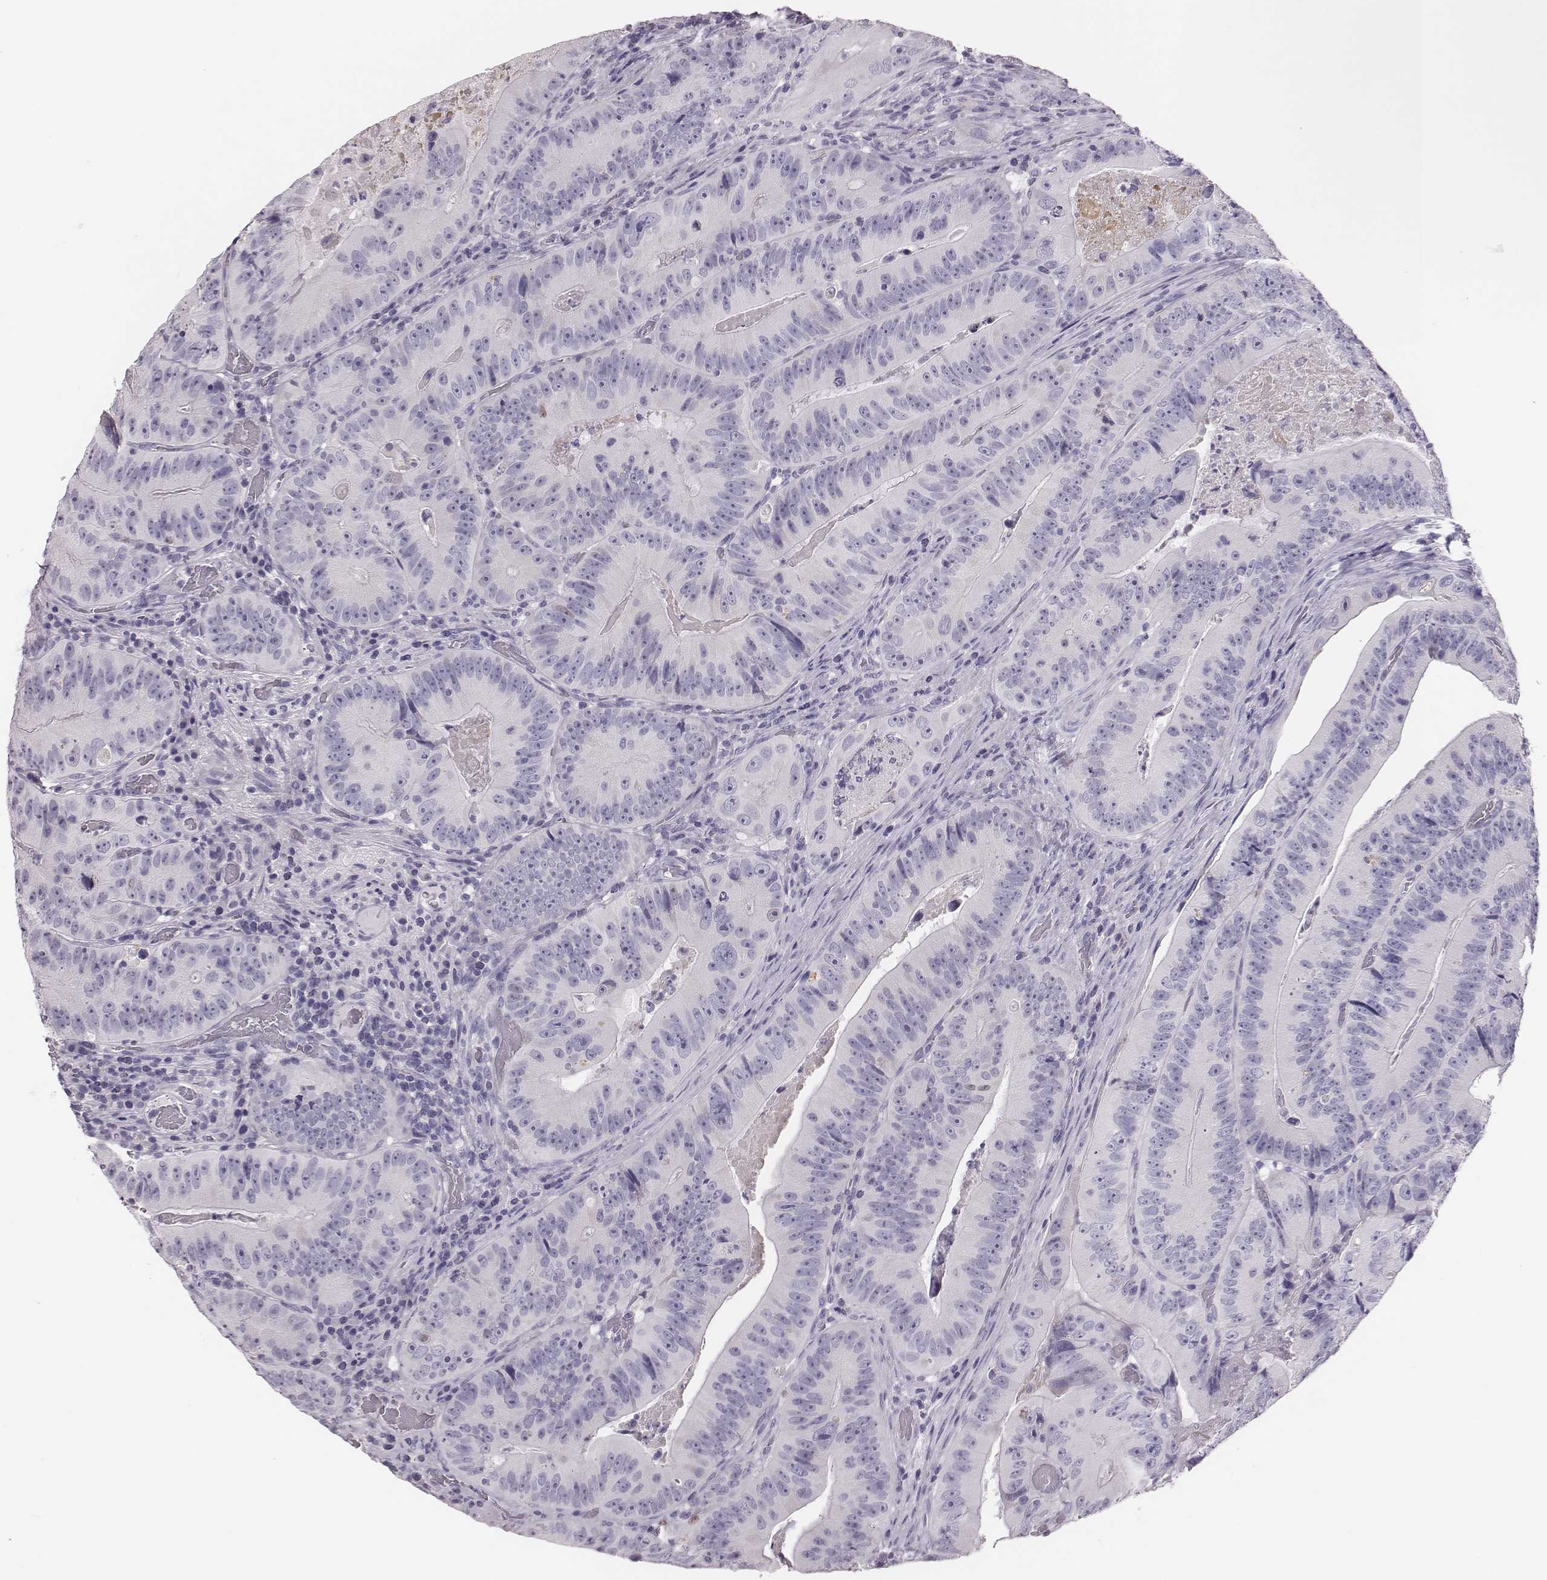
{"staining": {"intensity": "negative", "quantity": "none", "location": "none"}, "tissue": "colorectal cancer", "cell_type": "Tumor cells", "image_type": "cancer", "snomed": [{"axis": "morphology", "description": "Adenocarcinoma, NOS"}, {"axis": "topography", "description": "Colon"}], "caption": "Tumor cells are negative for protein expression in human colorectal cancer.", "gene": "H1-6", "patient": {"sex": "female", "age": 86}}